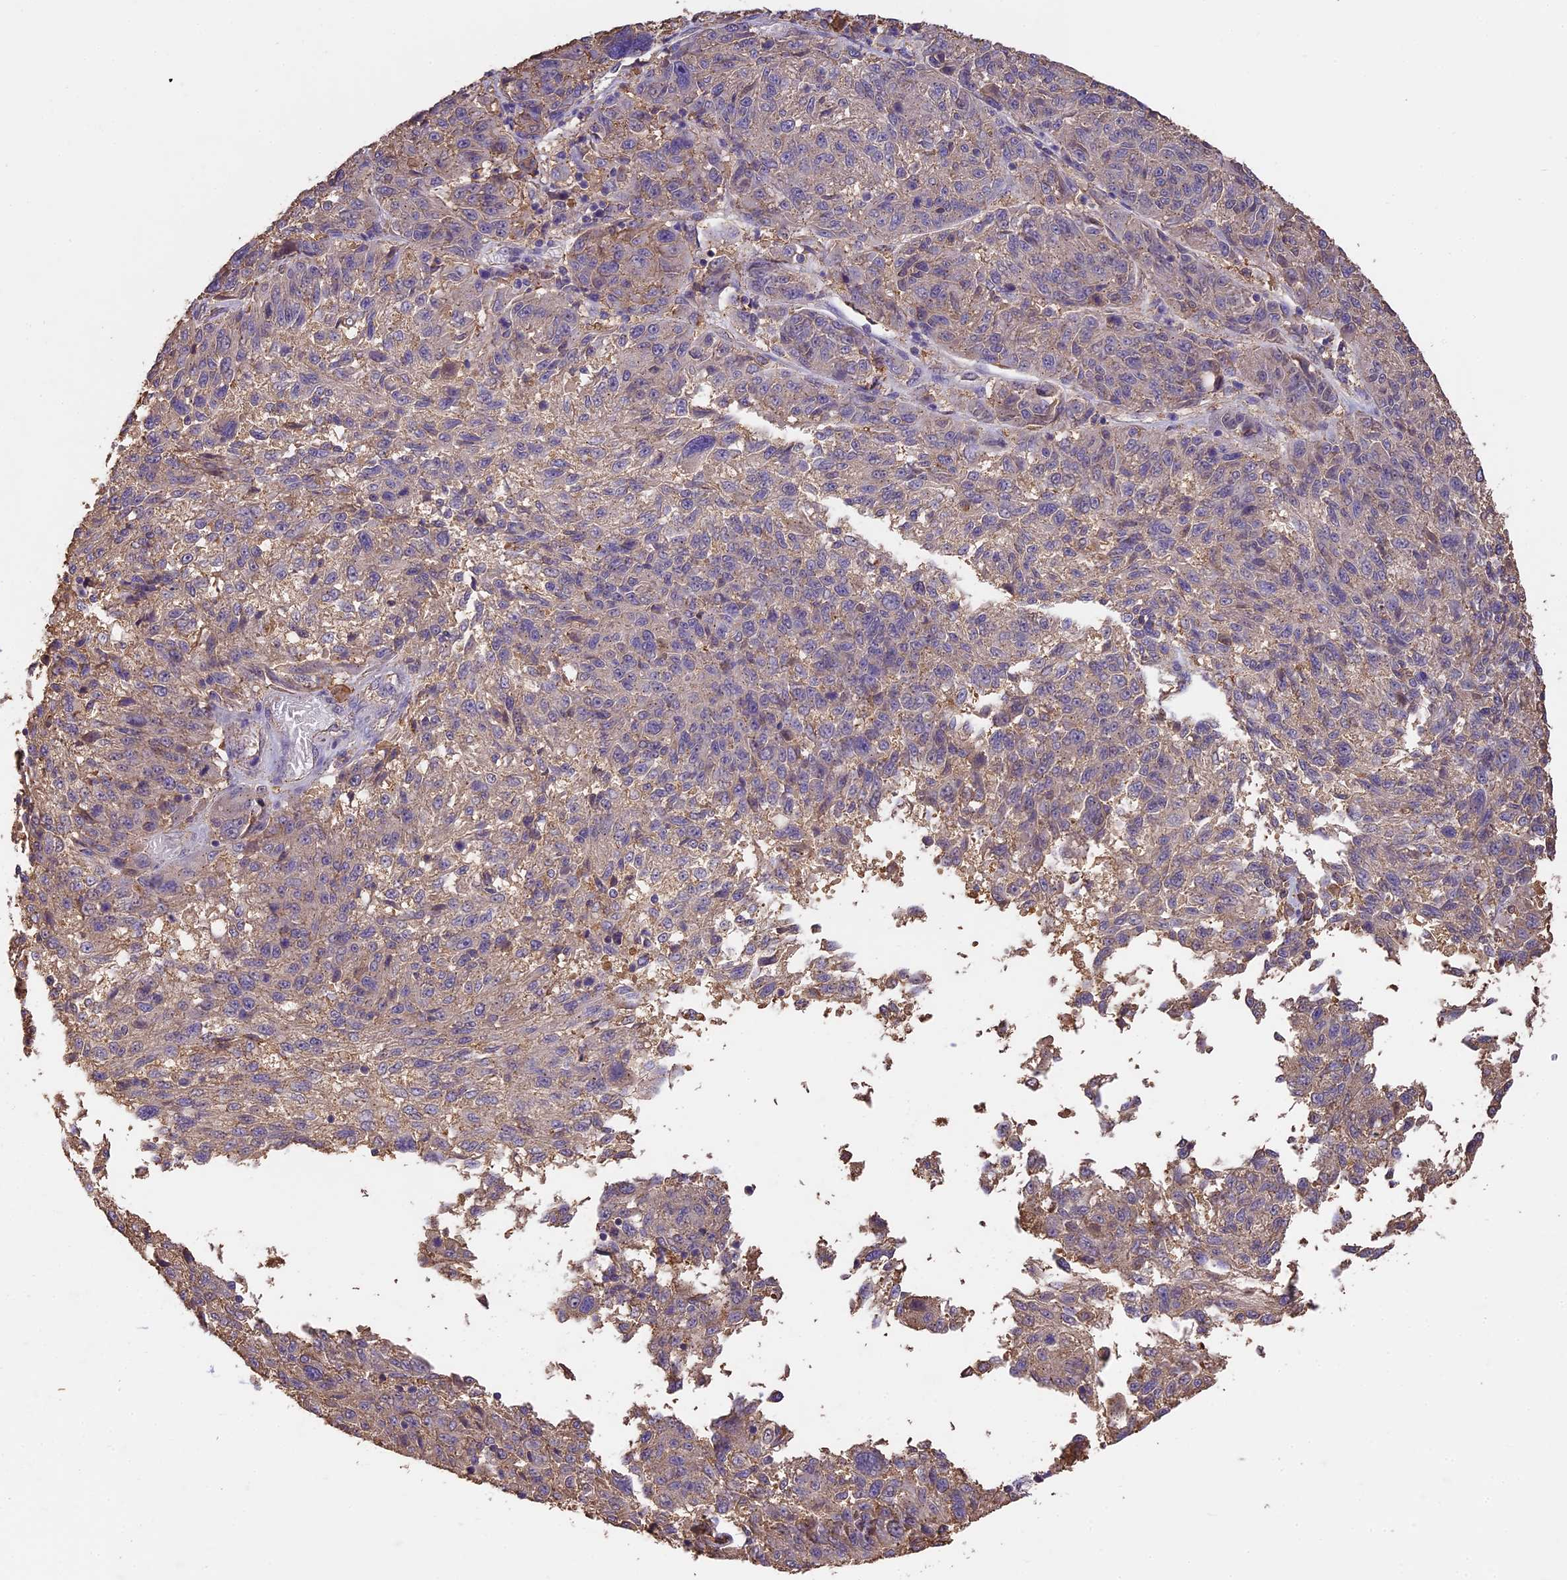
{"staining": {"intensity": "weak", "quantity": "25%-75%", "location": "cytoplasmic/membranous,nuclear"}, "tissue": "melanoma", "cell_type": "Tumor cells", "image_type": "cancer", "snomed": [{"axis": "morphology", "description": "Malignant melanoma, NOS"}, {"axis": "topography", "description": "Skin"}], "caption": "Immunohistochemical staining of malignant melanoma exhibits weak cytoplasmic/membranous and nuclear protein expression in about 25%-75% of tumor cells. Nuclei are stained in blue.", "gene": "ARHGAP19", "patient": {"sex": "male", "age": 53}}